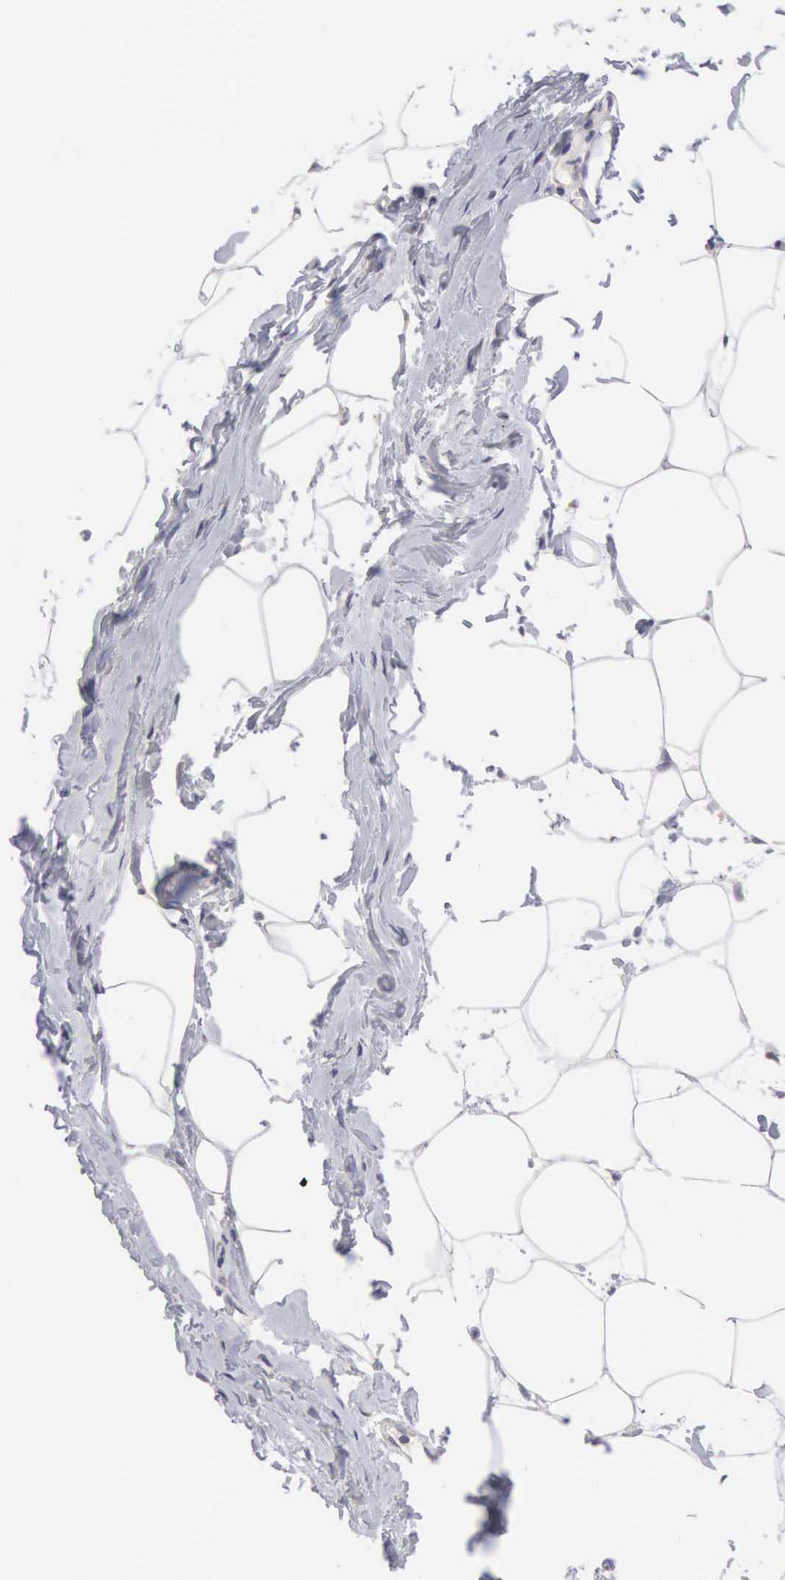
{"staining": {"intensity": "negative", "quantity": "none", "location": "none"}, "tissue": "adipose tissue", "cell_type": "Adipocytes", "image_type": "normal", "snomed": [{"axis": "morphology", "description": "Normal tissue, NOS"}, {"axis": "topography", "description": "Breast"}], "caption": "Adipocytes show no significant staining in benign adipose tissue.", "gene": "SLITRK4", "patient": {"sex": "female", "age": 45}}